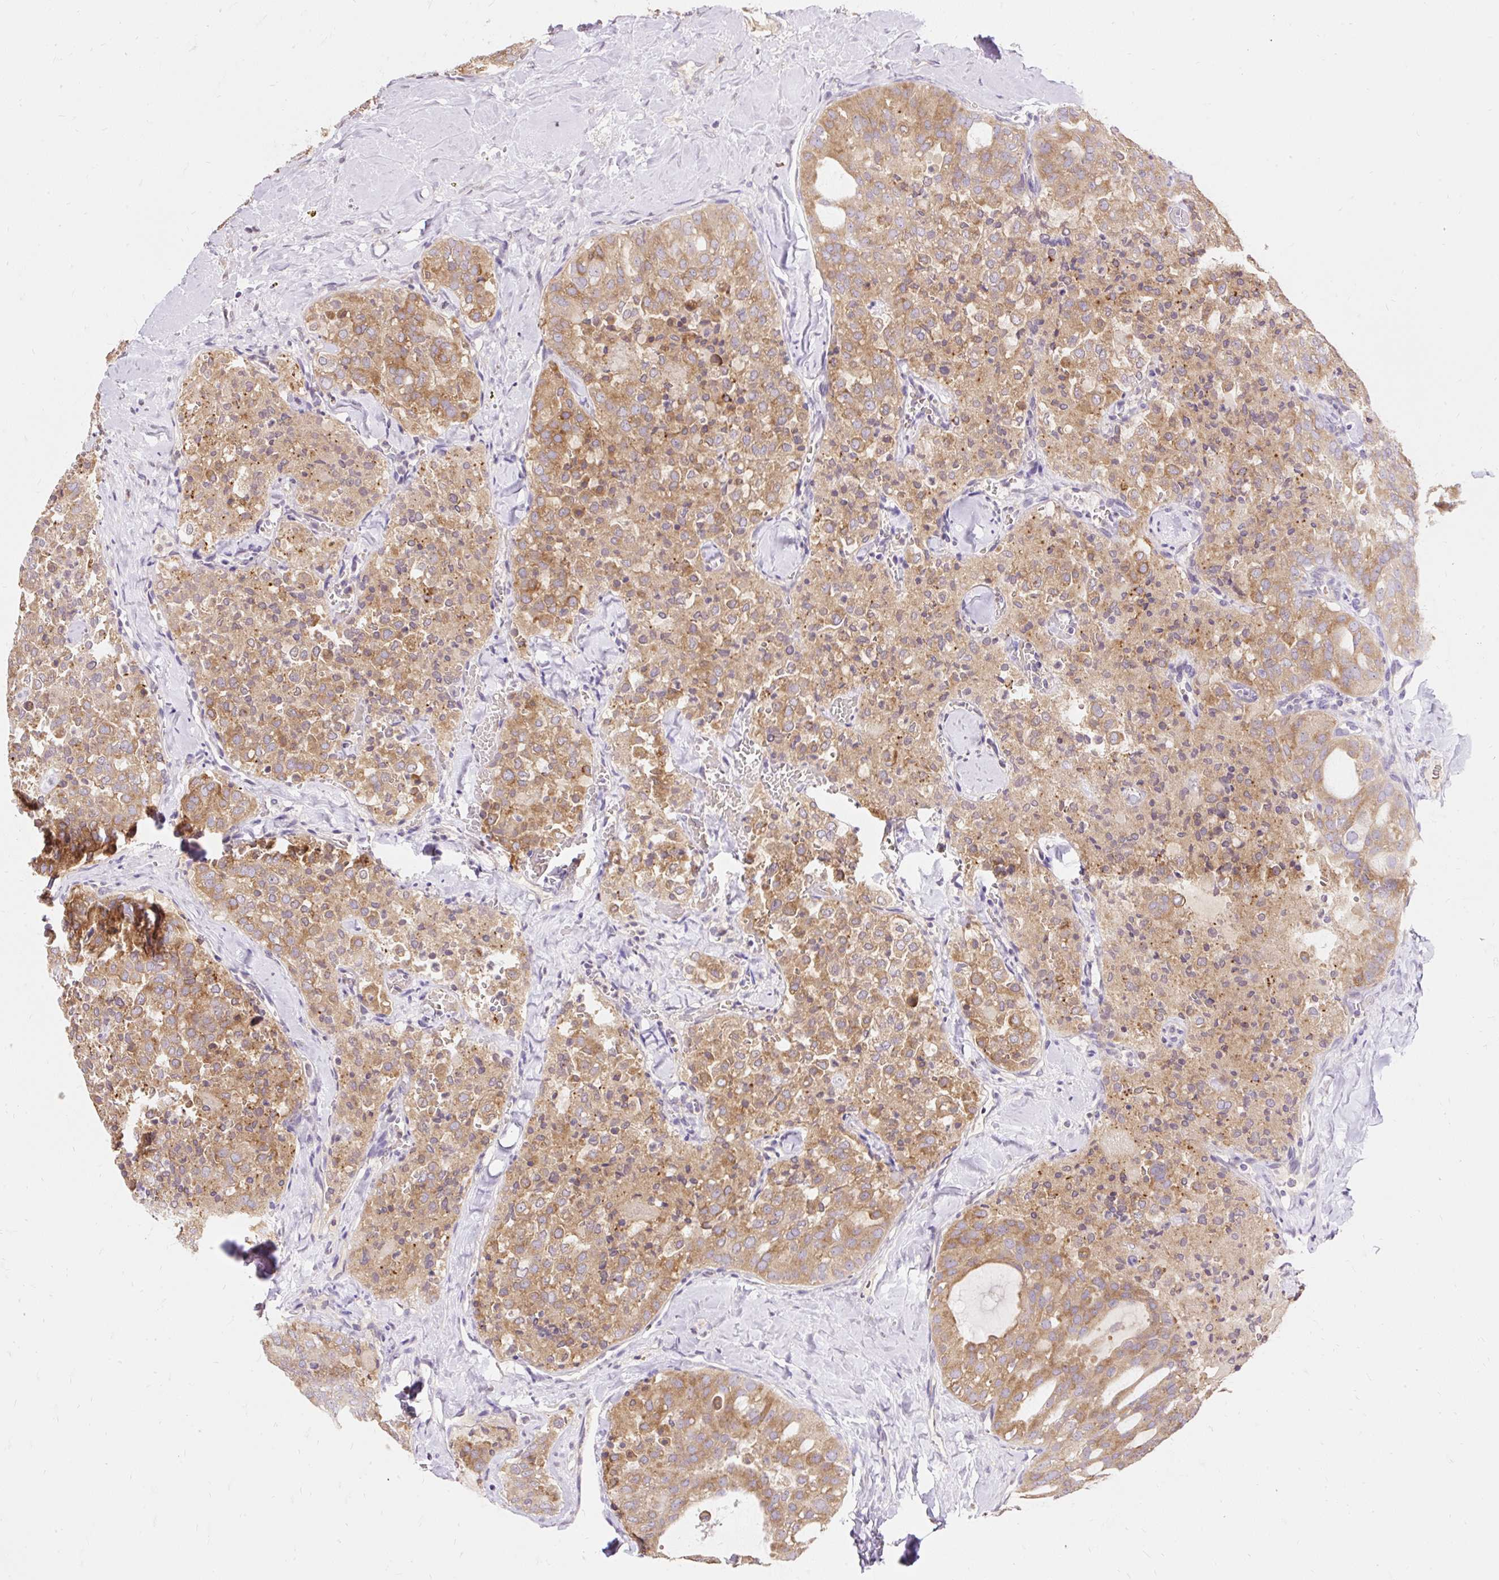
{"staining": {"intensity": "moderate", "quantity": ">75%", "location": "cytoplasmic/membranous"}, "tissue": "thyroid cancer", "cell_type": "Tumor cells", "image_type": "cancer", "snomed": [{"axis": "morphology", "description": "Follicular adenoma carcinoma, NOS"}, {"axis": "topography", "description": "Thyroid gland"}], "caption": "Immunohistochemistry (DAB (3,3'-diaminobenzidine)) staining of human thyroid follicular adenoma carcinoma demonstrates moderate cytoplasmic/membranous protein positivity in about >75% of tumor cells.", "gene": "SEC63", "patient": {"sex": "male", "age": 75}}